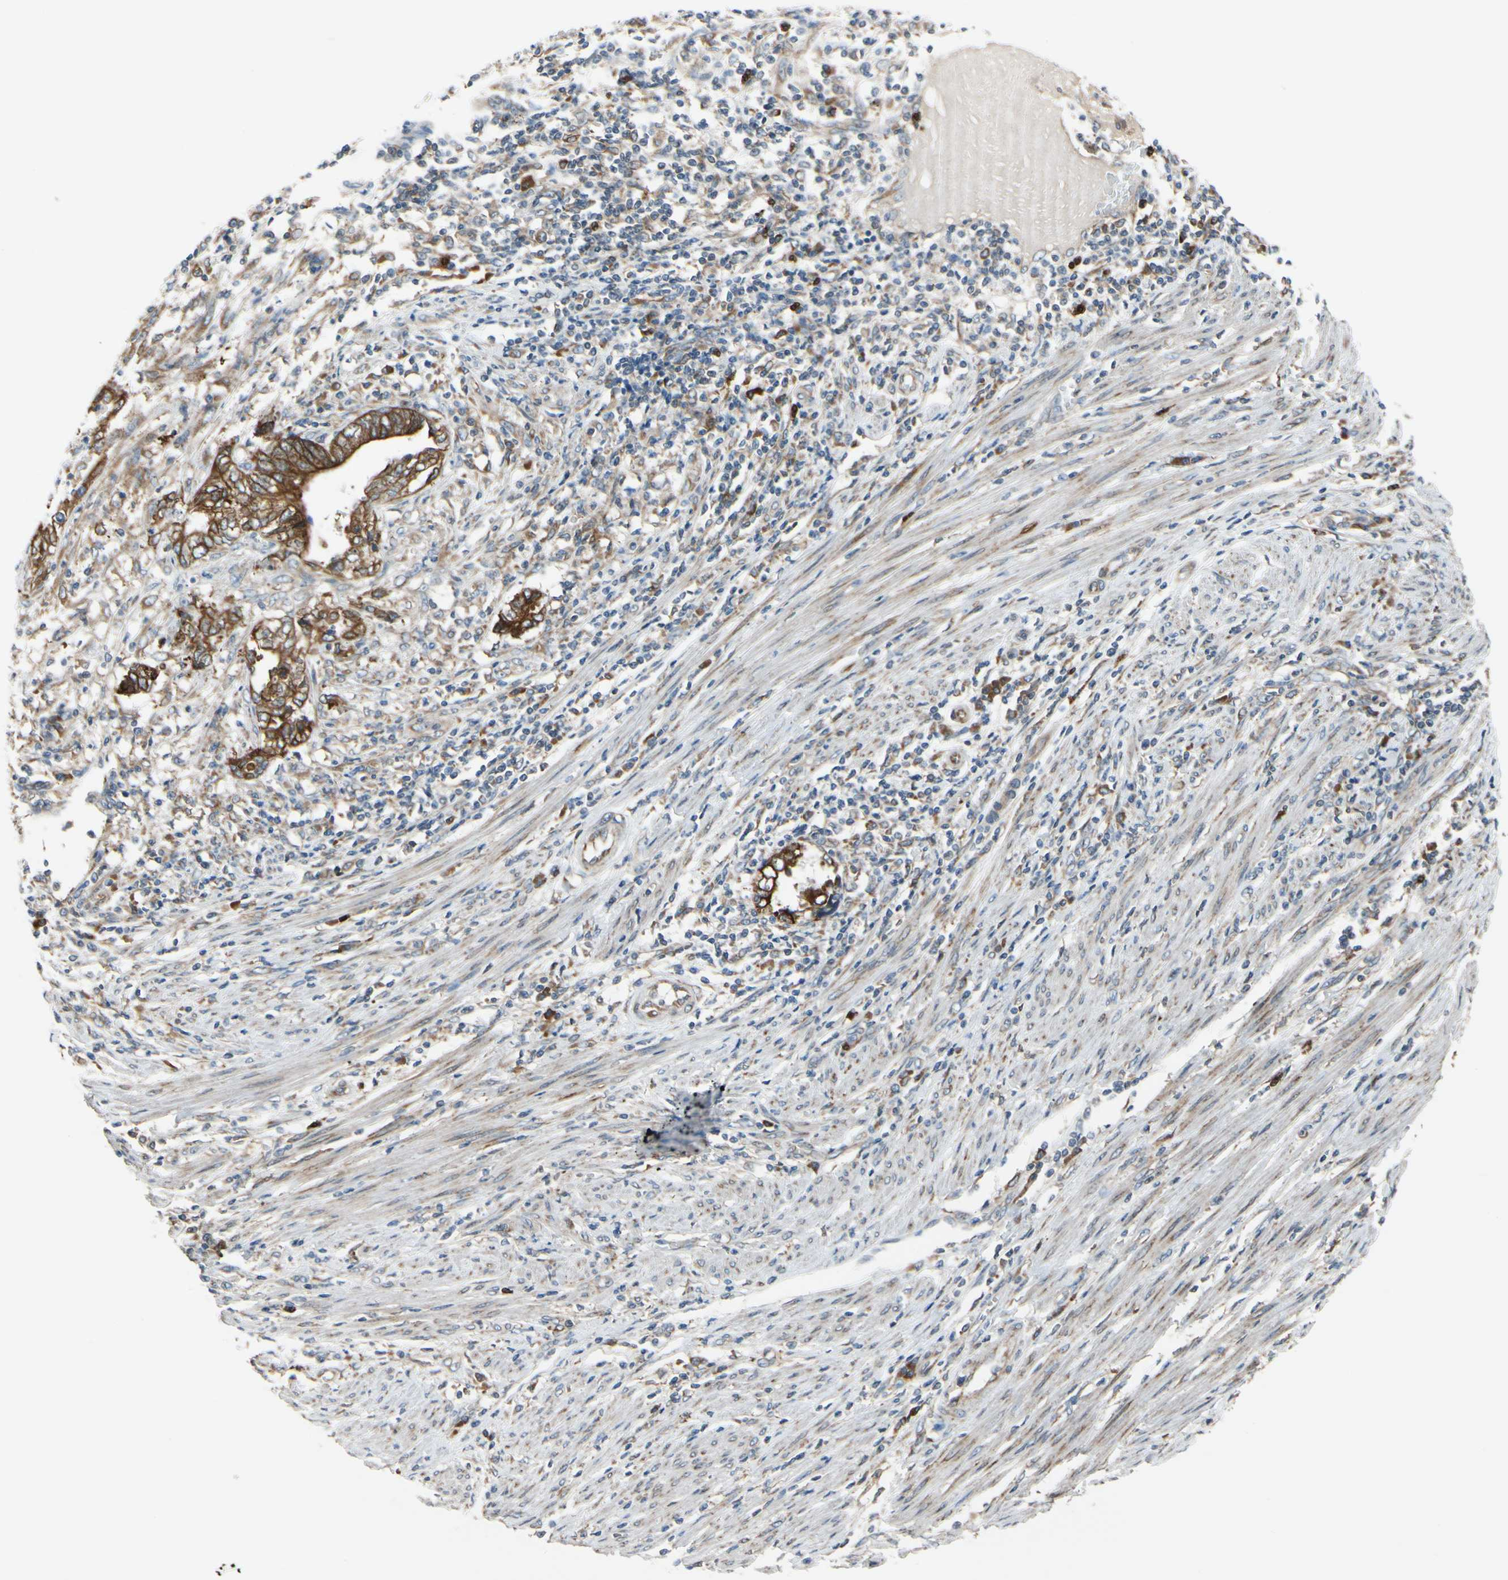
{"staining": {"intensity": "strong", "quantity": ">75%", "location": "cytoplasmic/membranous"}, "tissue": "endometrial cancer", "cell_type": "Tumor cells", "image_type": "cancer", "snomed": [{"axis": "morphology", "description": "Adenocarcinoma, NOS"}, {"axis": "topography", "description": "Uterus"}, {"axis": "topography", "description": "Endometrium"}], "caption": "Brown immunohistochemical staining in human adenocarcinoma (endometrial) reveals strong cytoplasmic/membranous staining in approximately >75% of tumor cells.", "gene": "CLCC1", "patient": {"sex": "female", "age": 70}}